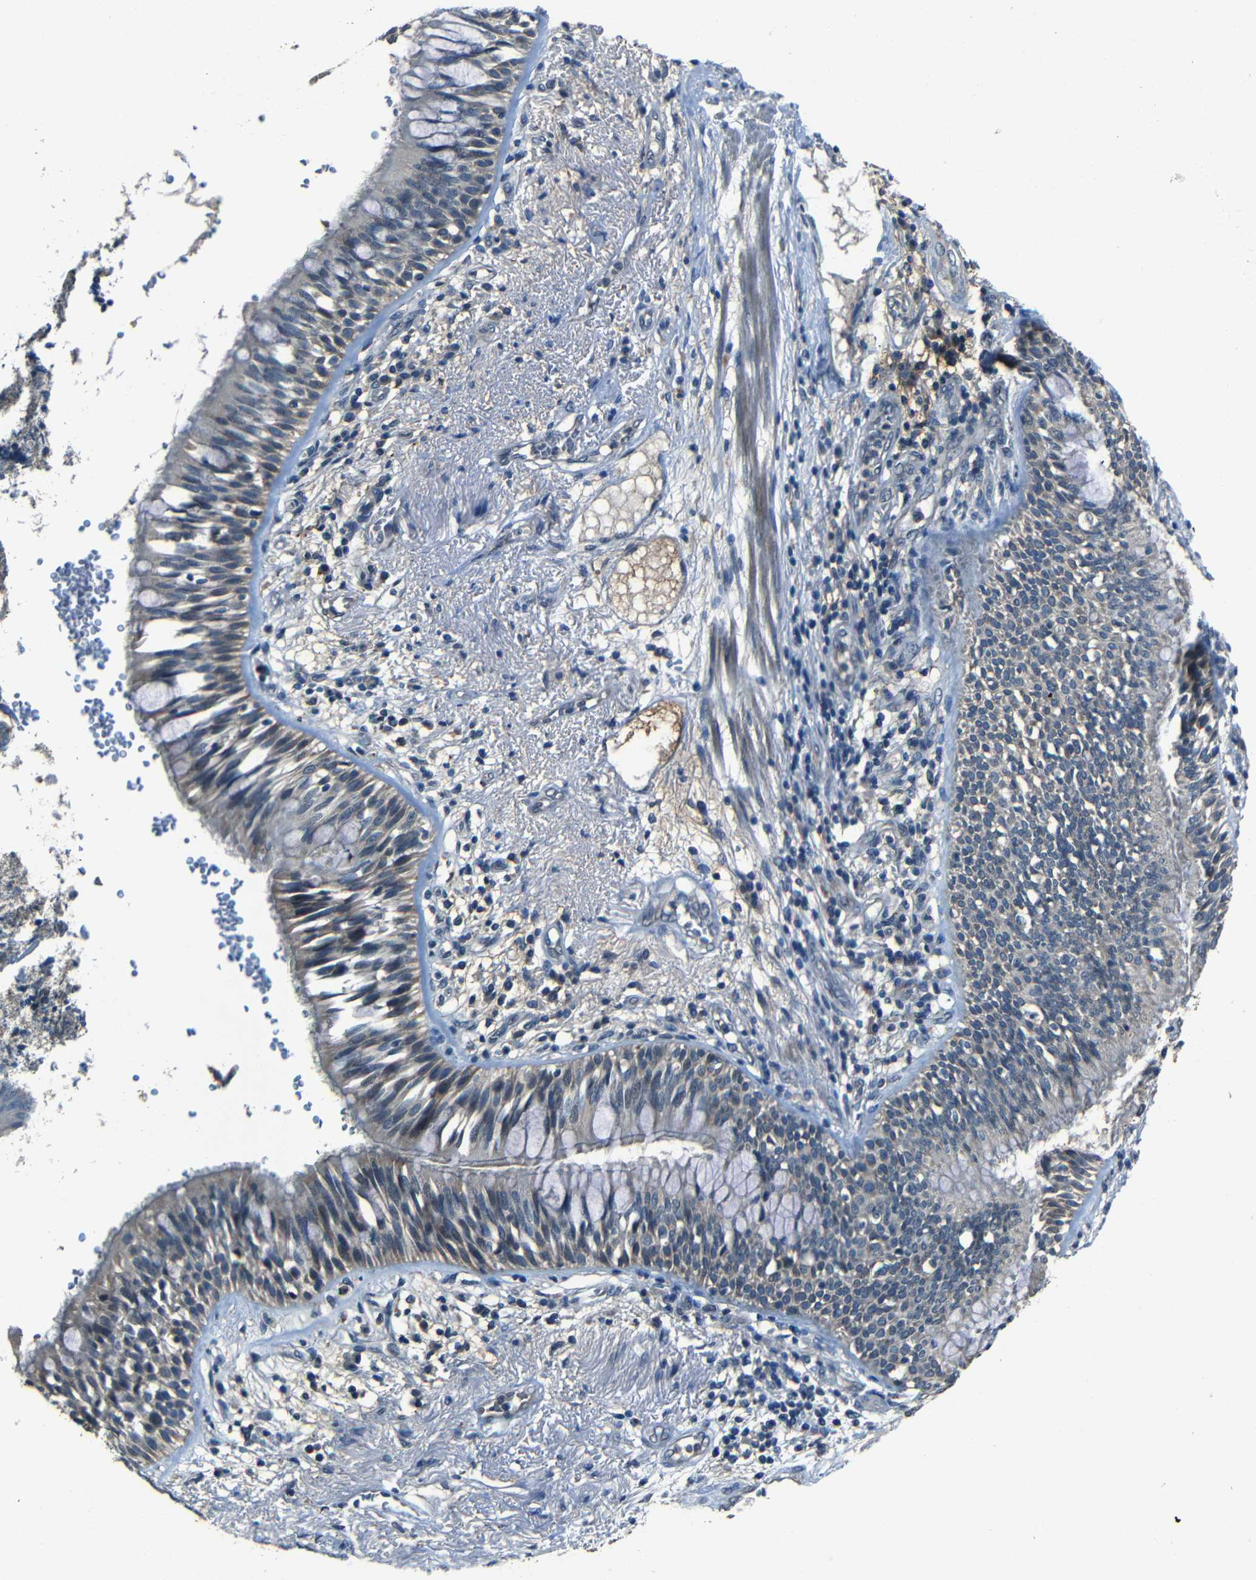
{"staining": {"intensity": "weak", "quantity": "<25%", "location": "cytoplasmic/membranous"}, "tissue": "bronchus", "cell_type": "Respiratory epithelial cells", "image_type": "normal", "snomed": [{"axis": "morphology", "description": "Normal tissue, NOS"}, {"axis": "morphology", "description": "Adenocarcinoma, NOS"}, {"axis": "morphology", "description": "Adenocarcinoma, metastatic, NOS"}, {"axis": "topography", "description": "Lymph node"}, {"axis": "topography", "description": "Bronchus"}, {"axis": "topography", "description": "Lung"}], "caption": "Immunohistochemistry histopathology image of unremarkable human bronchus stained for a protein (brown), which exhibits no staining in respiratory epithelial cells.", "gene": "SLA", "patient": {"sex": "female", "age": 54}}